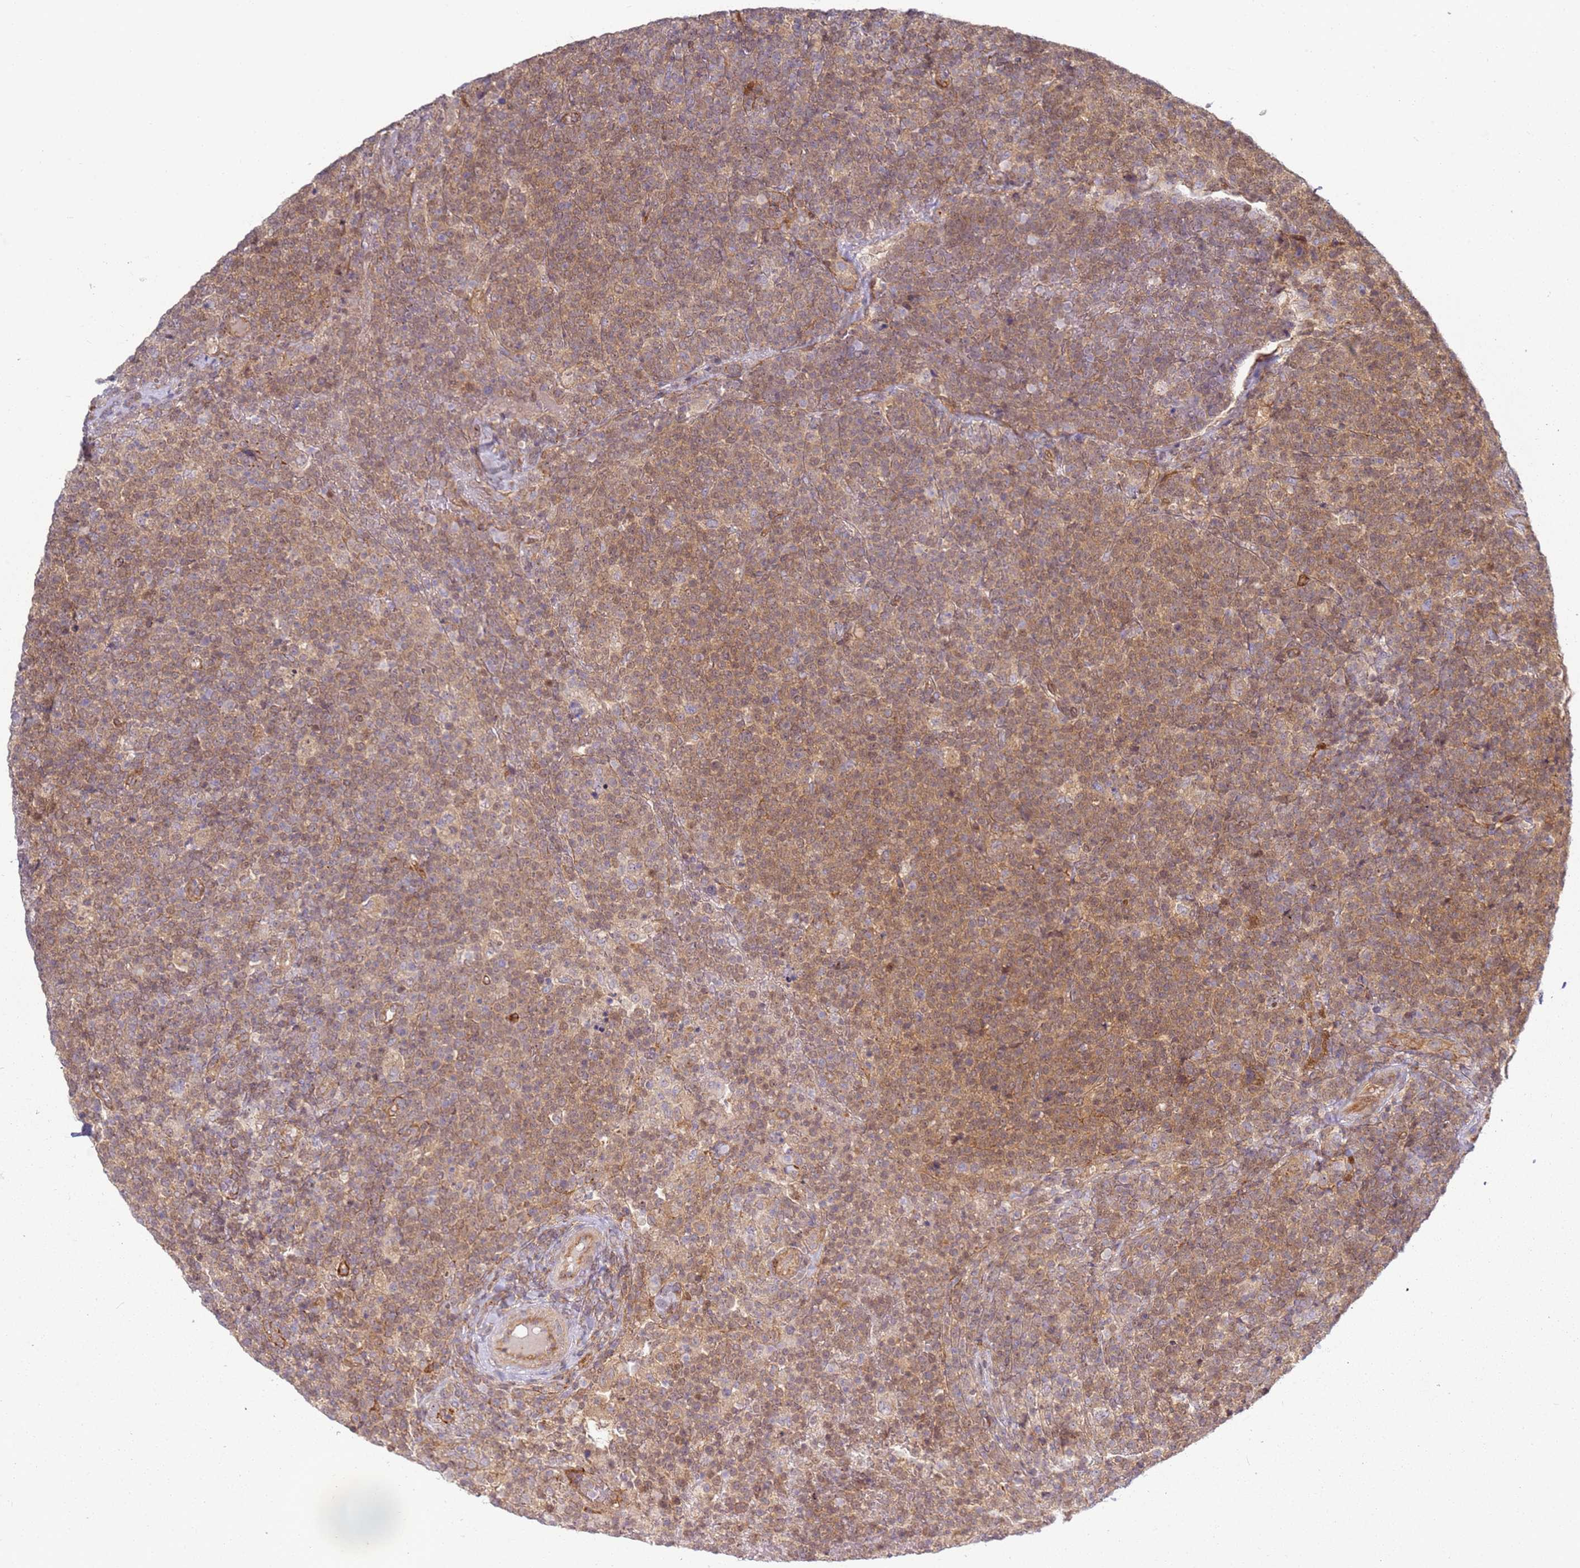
{"staining": {"intensity": "moderate", "quantity": ">75%", "location": "cytoplasmic/membranous,nuclear"}, "tissue": "lymphoma", "cell_type": "Tumor cells", "image_type": "cancer", "snomed": [{"axis": "morphology", "description": "Malignant lymphoma, non-Hodgkin's type, High grade"}, {"axis": "topography", "description": "Lymph node"}], "caption": "This is an image of immunohistochemistry staining of lymphoma, which shows moderate staining in the cytoplasmic/membranous and nuclear of tumor cells.", "gene": "GRAP", "patient": {"sex": "male", "age": 61}}